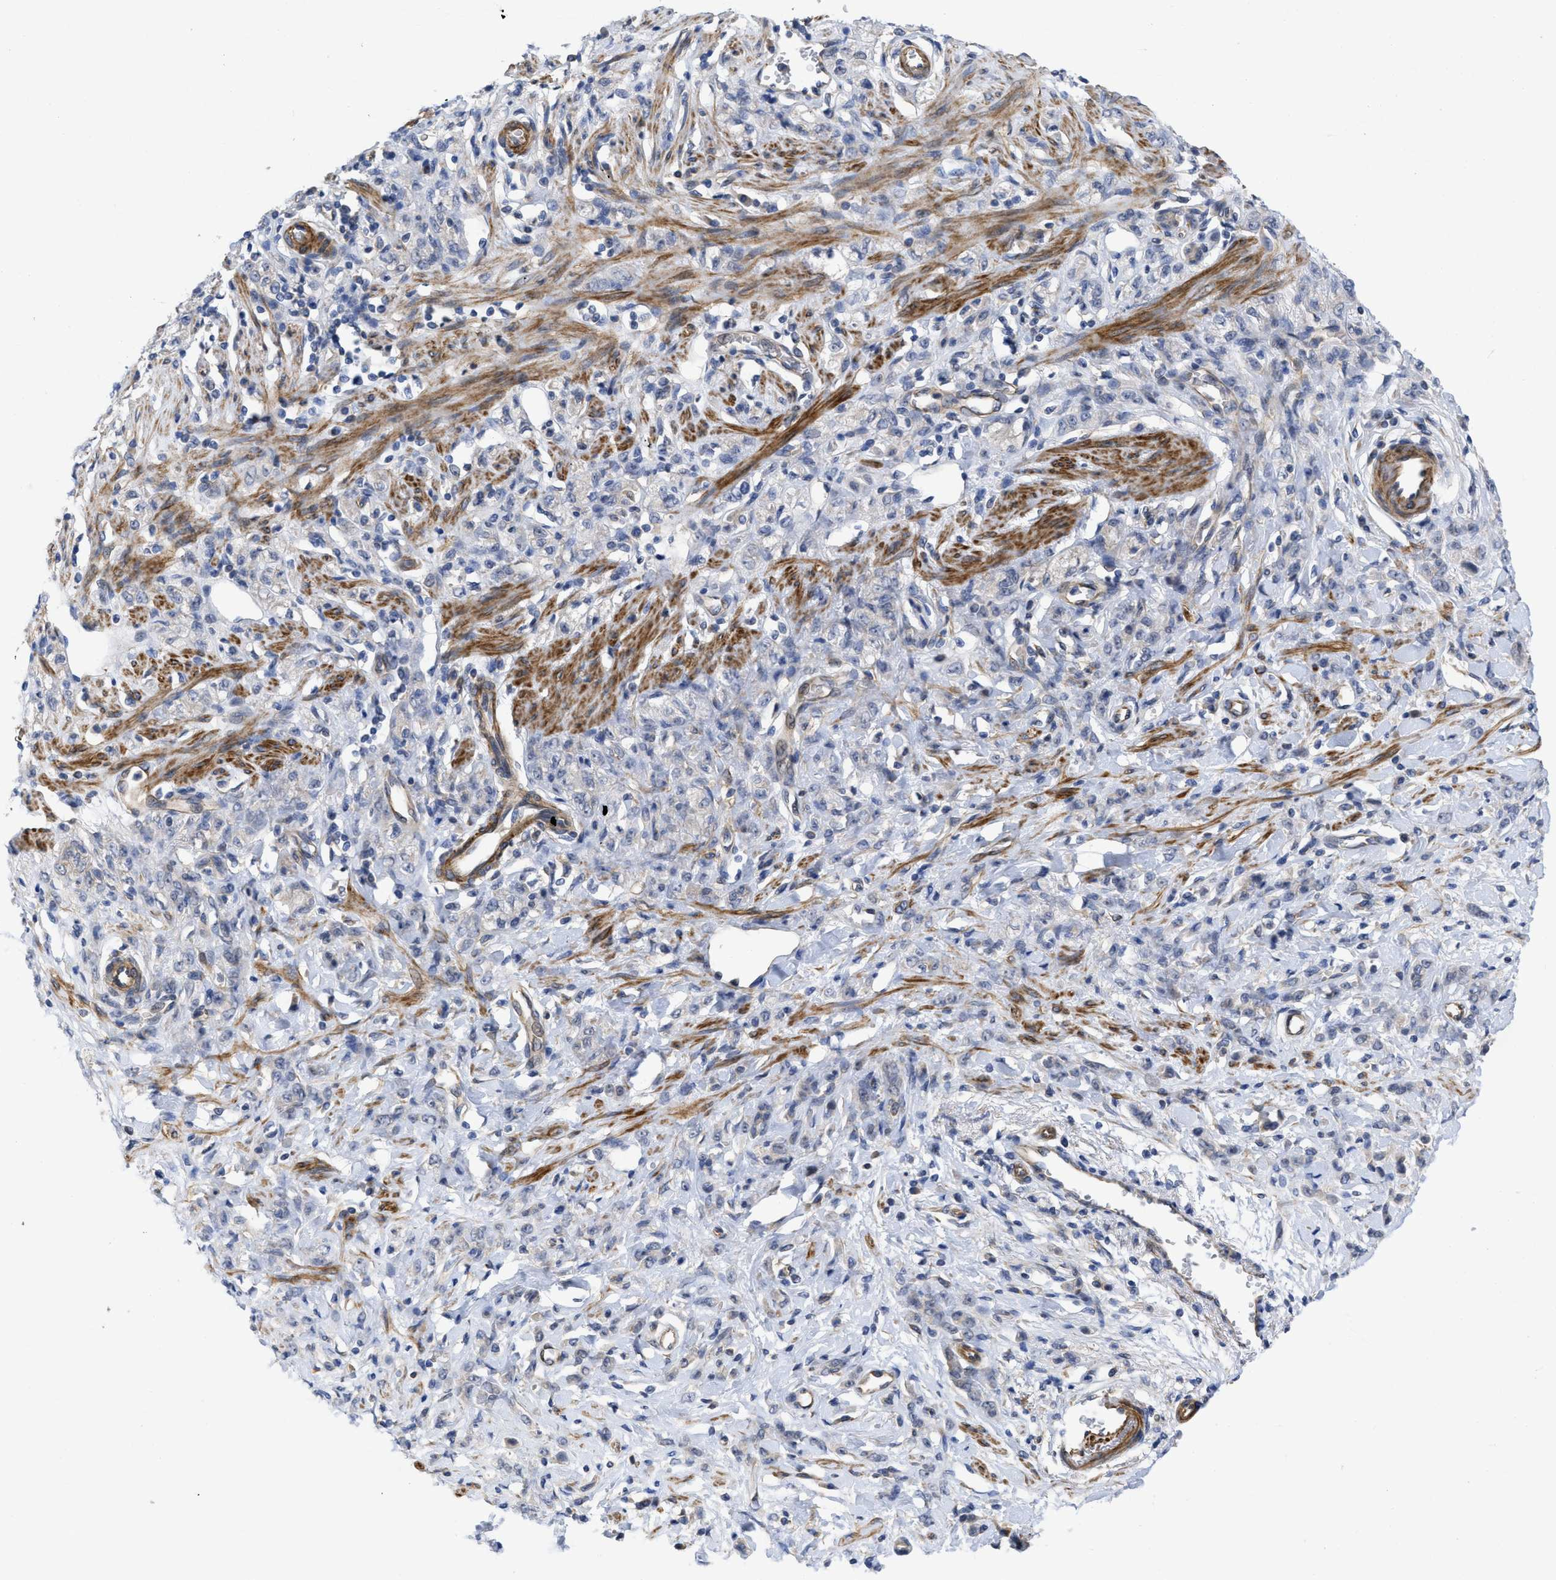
{"staining": {"intensity": "negative", "quantity": "none", "location": "none"}, "tissue": "stomach cancer", "cell_type": "Tumor cells", "image_type": "cancer", "snomed": [{"axis": "morphology", "description": "Normal tissue, NOS"}, {"axis": "morphology", "description": "Adenocarcinoma, NOS"}, {"axis": "topography", "description": "Stomach"}], "caption": "A photomicrograph of stomach cancer (adenocarcinoma) stained for a protein reveals no brown staining in tumor cells.", "gene": "ARHGEF26", "patient": {"sex": "male", "age": 82}}